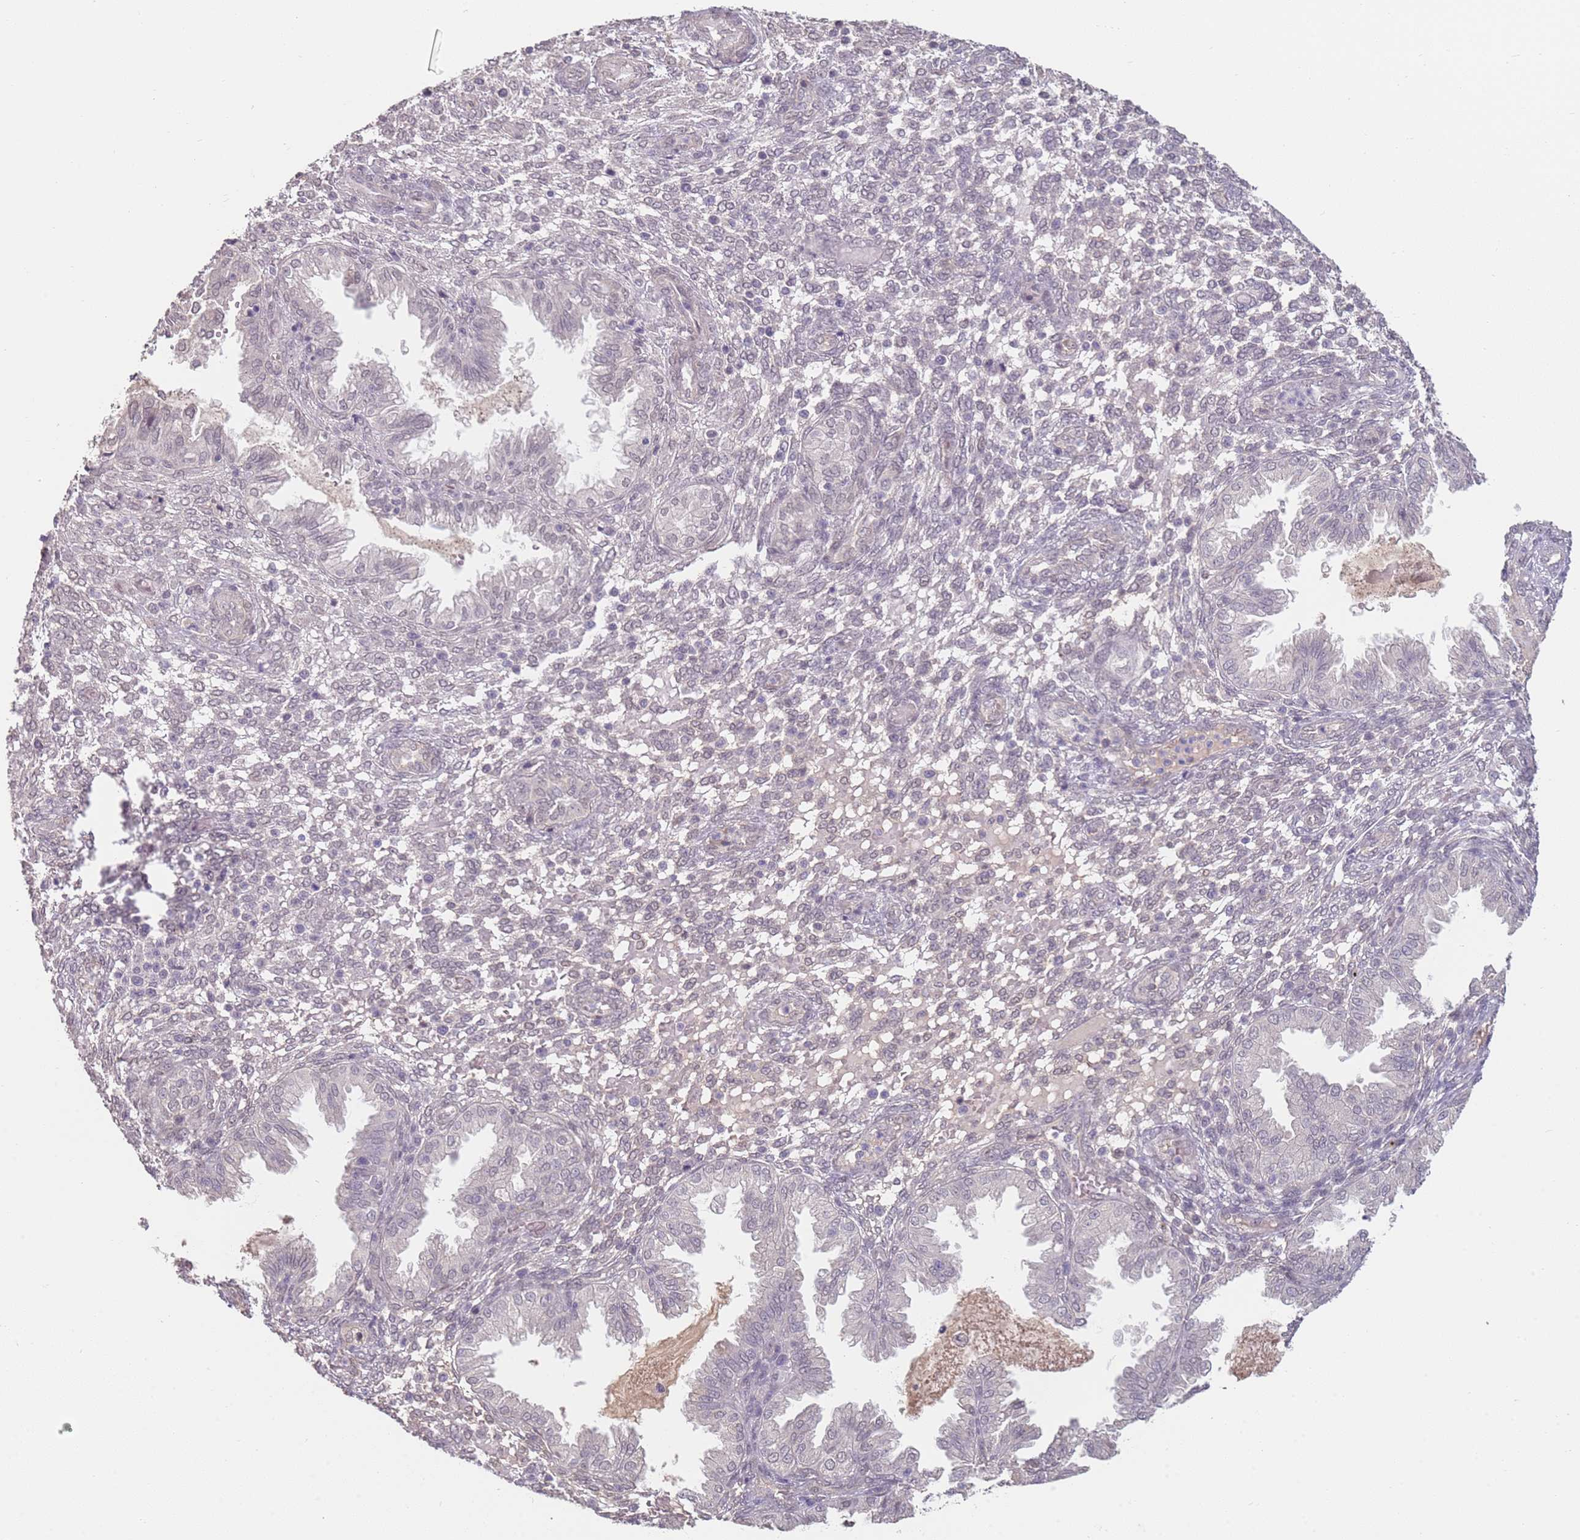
{"staining": {"intensity": "negative", "quantity": "none", "location": "none"}, "tissue": "endometrium", "cell_type": "Cells in endometrial stroma", "image_type": "normal", "snomed": [{"axis": "morphology", "description": "Normal tissue, NOS"}, {"axis": "topography", "description": "Endometrium"}], "caption": "Immunohistochemical staining of unremarkable human endometrium demonstrates no significant staining in cells in endometrial stroma.", "gene": "WDR93", "patient": {"sex": "female", "age": 33}}